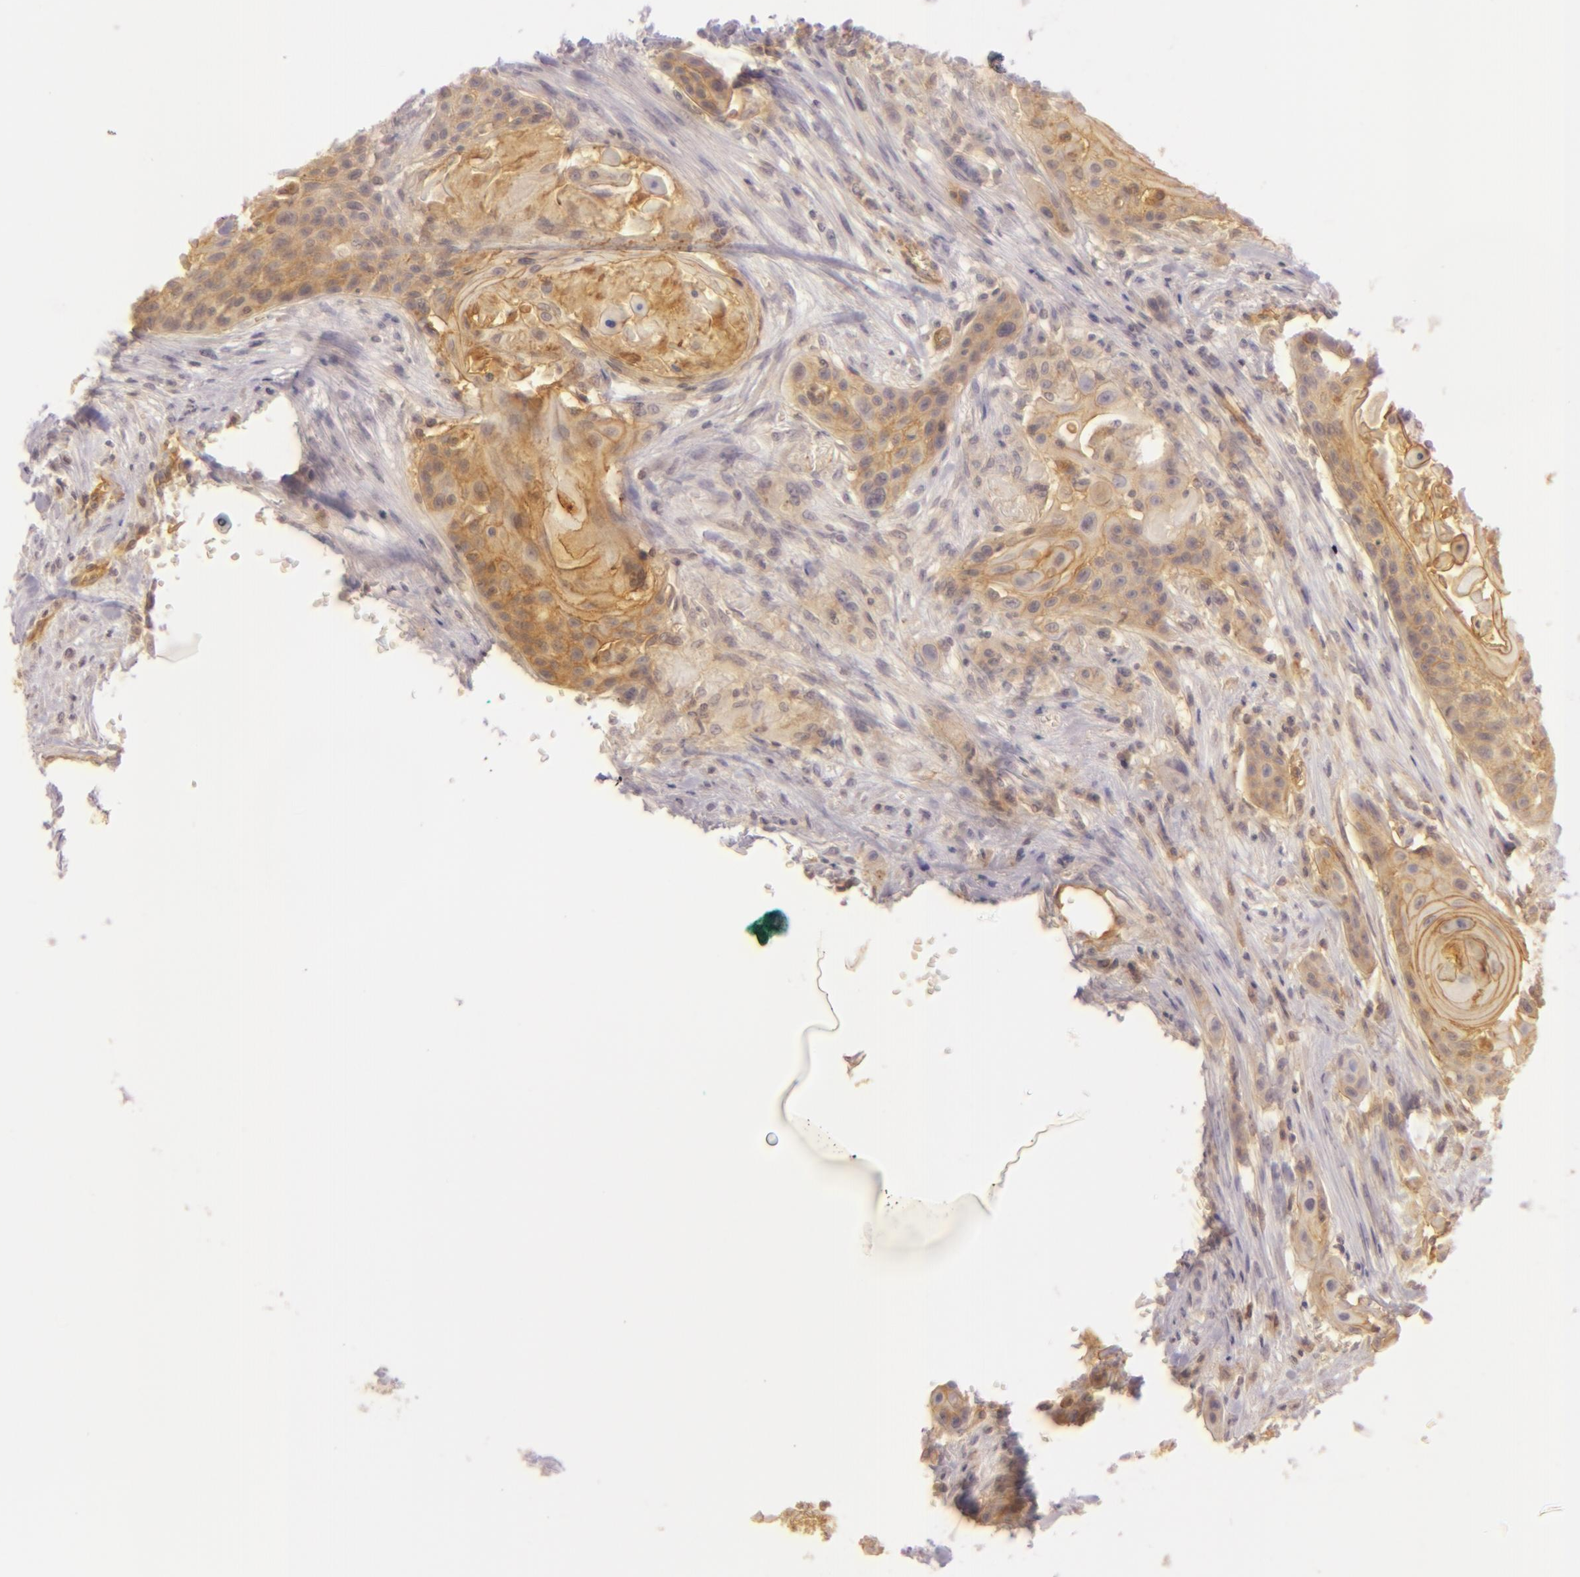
{"staining": {"intensity": "weak", "quantity": "25%-75%", "location": "cytoplasmic/membranous"}, "tissue": "head and neck cancer", "cell_type": "Tumor cells", "image_type": "cancer", "snomed": [{"axis": "morphology", "description": "Squamous cell carcinoma, NOS"}, {"axis": "morphology", "description": "Squamous cell carcinoma, metastatic, NOS"}, {"axis": "topography", "description": "Lymph node"}, {"axis": "topography", "description": "Salivary gland"}, {"axis": "topography", "description": "Head-Neck"}], "caption": "Protein staining reveals weak cytoplasmic/membranous positivity in approximately 25%-75% of tumor cells in head and neck cancer.", "gene": "CD59", "patient": {"sex": "female", "age": 74}}